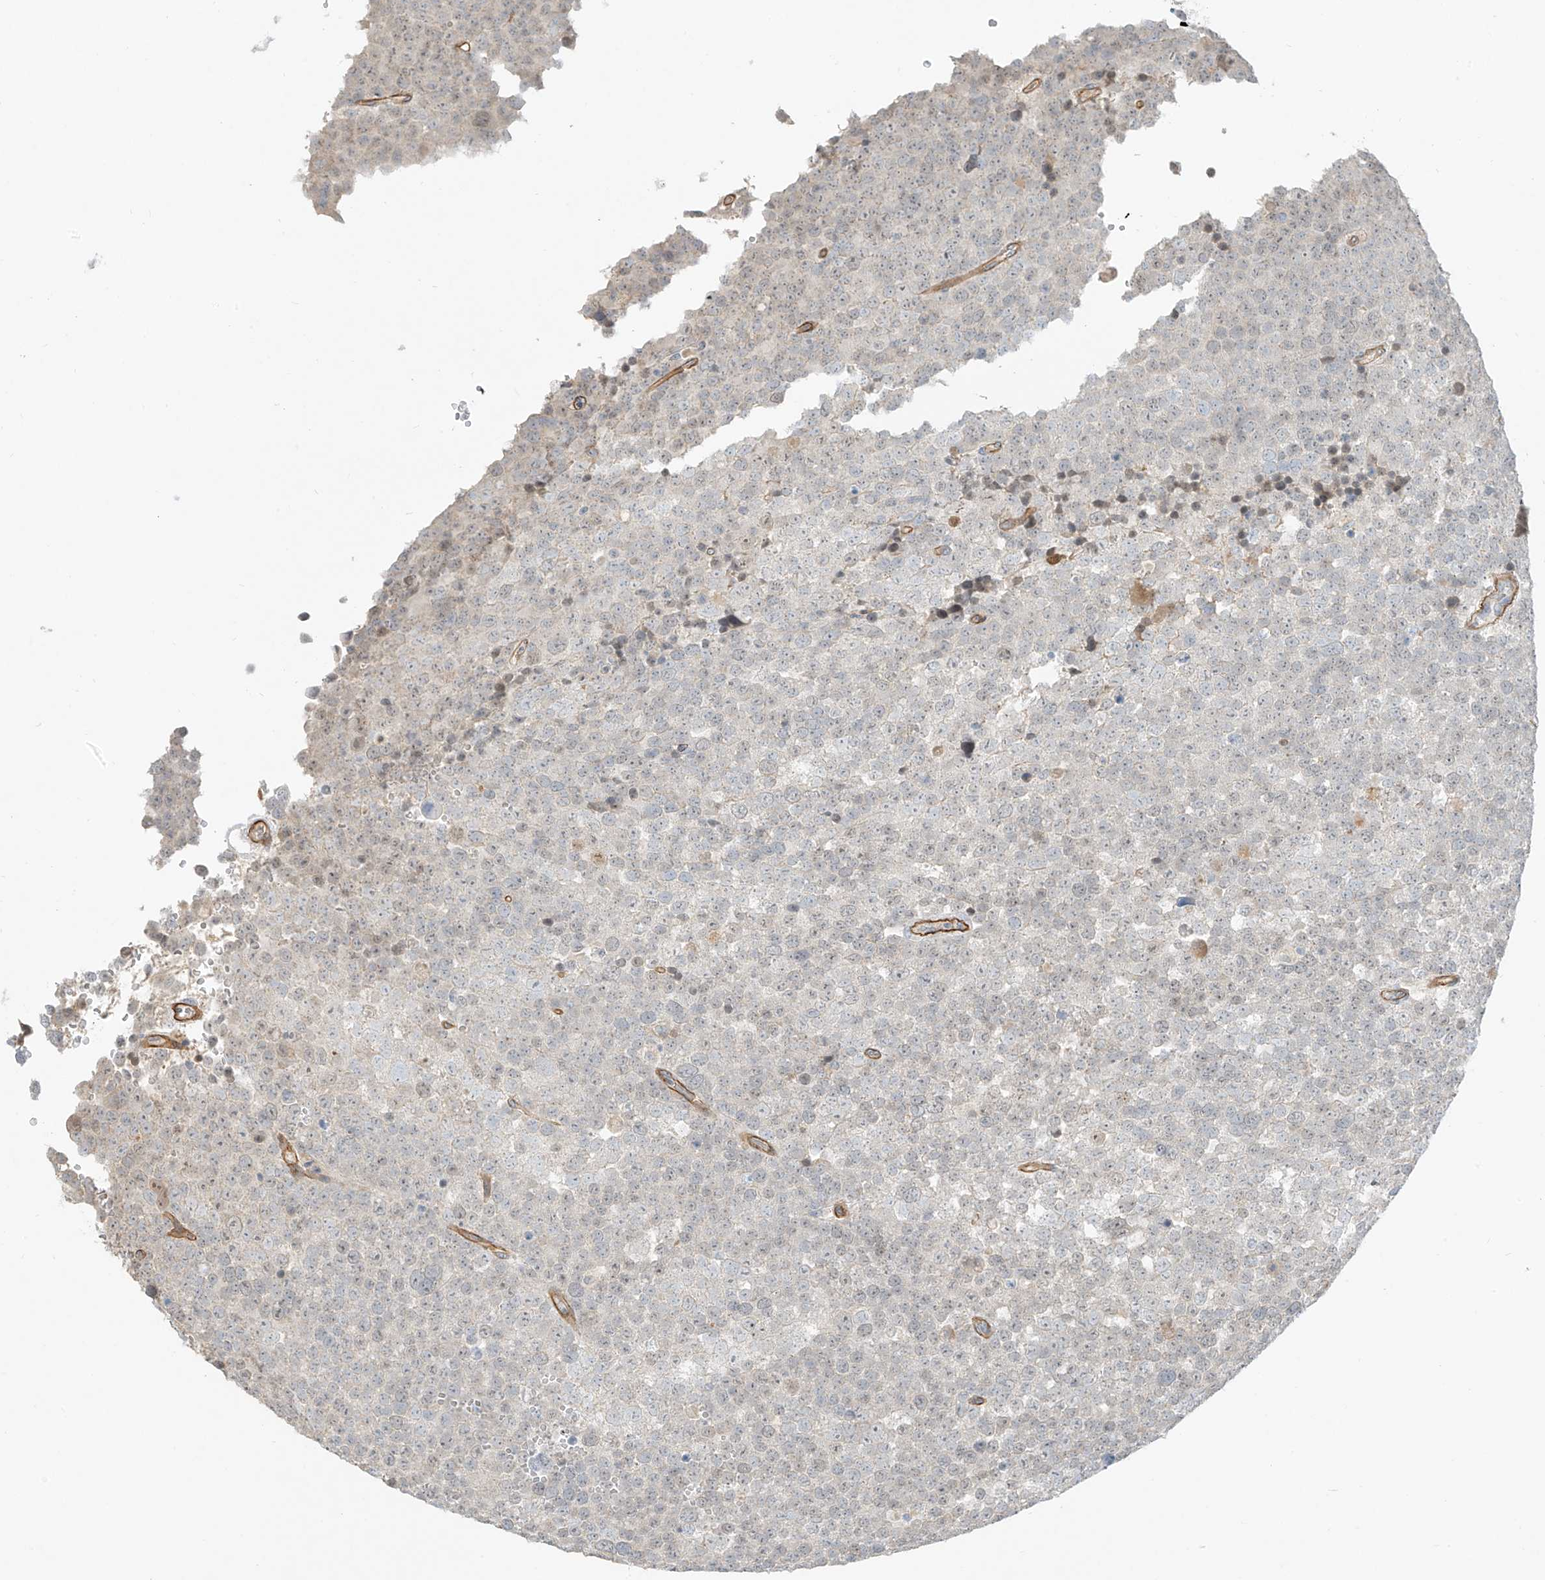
{"staining": {"intensity": "negative", "quantity": "none", "location": "none"}, "tissue": "testis cancer", "cell_type": "Tumor cells", "image_type": "cancer", "snomed": [{"axis": "morphology", "description": "Seminoma, NOS"}, {"axis": "topography", "description": "Testis"}], "caption": "Immunohistochemistry (IHC) image of human testis cancer stained for a protein (brown), which shows no positivity in tumor cells.", "gene": "C2orf42", "patient": {"sex": "male", "age": 71}}